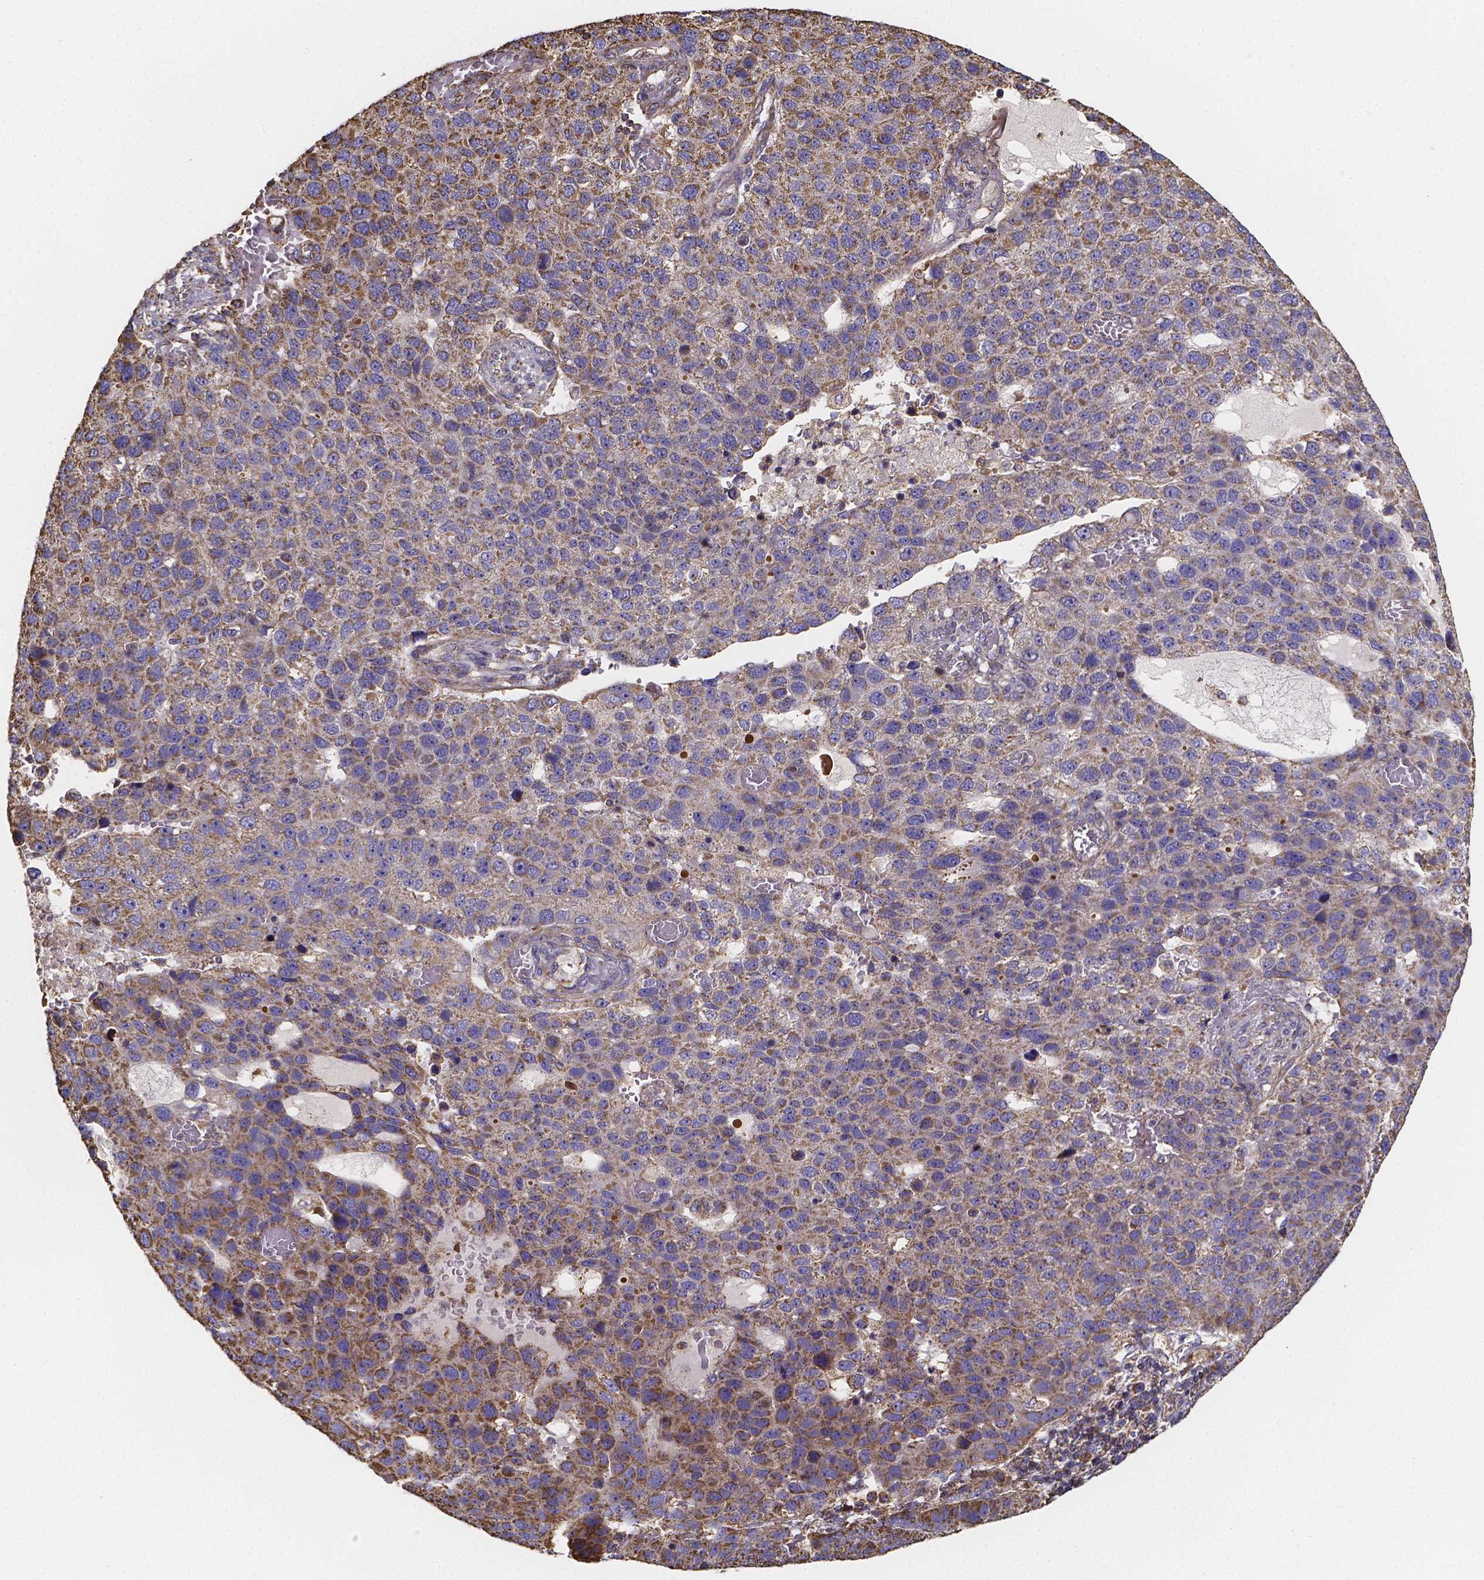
{"staining": {"intensity": "moderate", "quantity": ">75%", "location": "cytoplasmic/membranous"}, "tissue": "pancreatic cancer", "cell_type": "Tumor cells", "image_type": "cancer", "snomed": [{"axis": "morphology", "description": "Adenocarcinoma, NOS"}, {"axis": "topography", "description": "Pancreas"}], "caption": "Immunohistochemistry histopathology image of human pancreatic cancer stained for a protein (brown), which reveals medium levels of moderate cytoplasmic/membranous staining in about >75% of tumor cells.", "gene": "SLC35D2", "patient": {"sex": "female", "age": 61}}